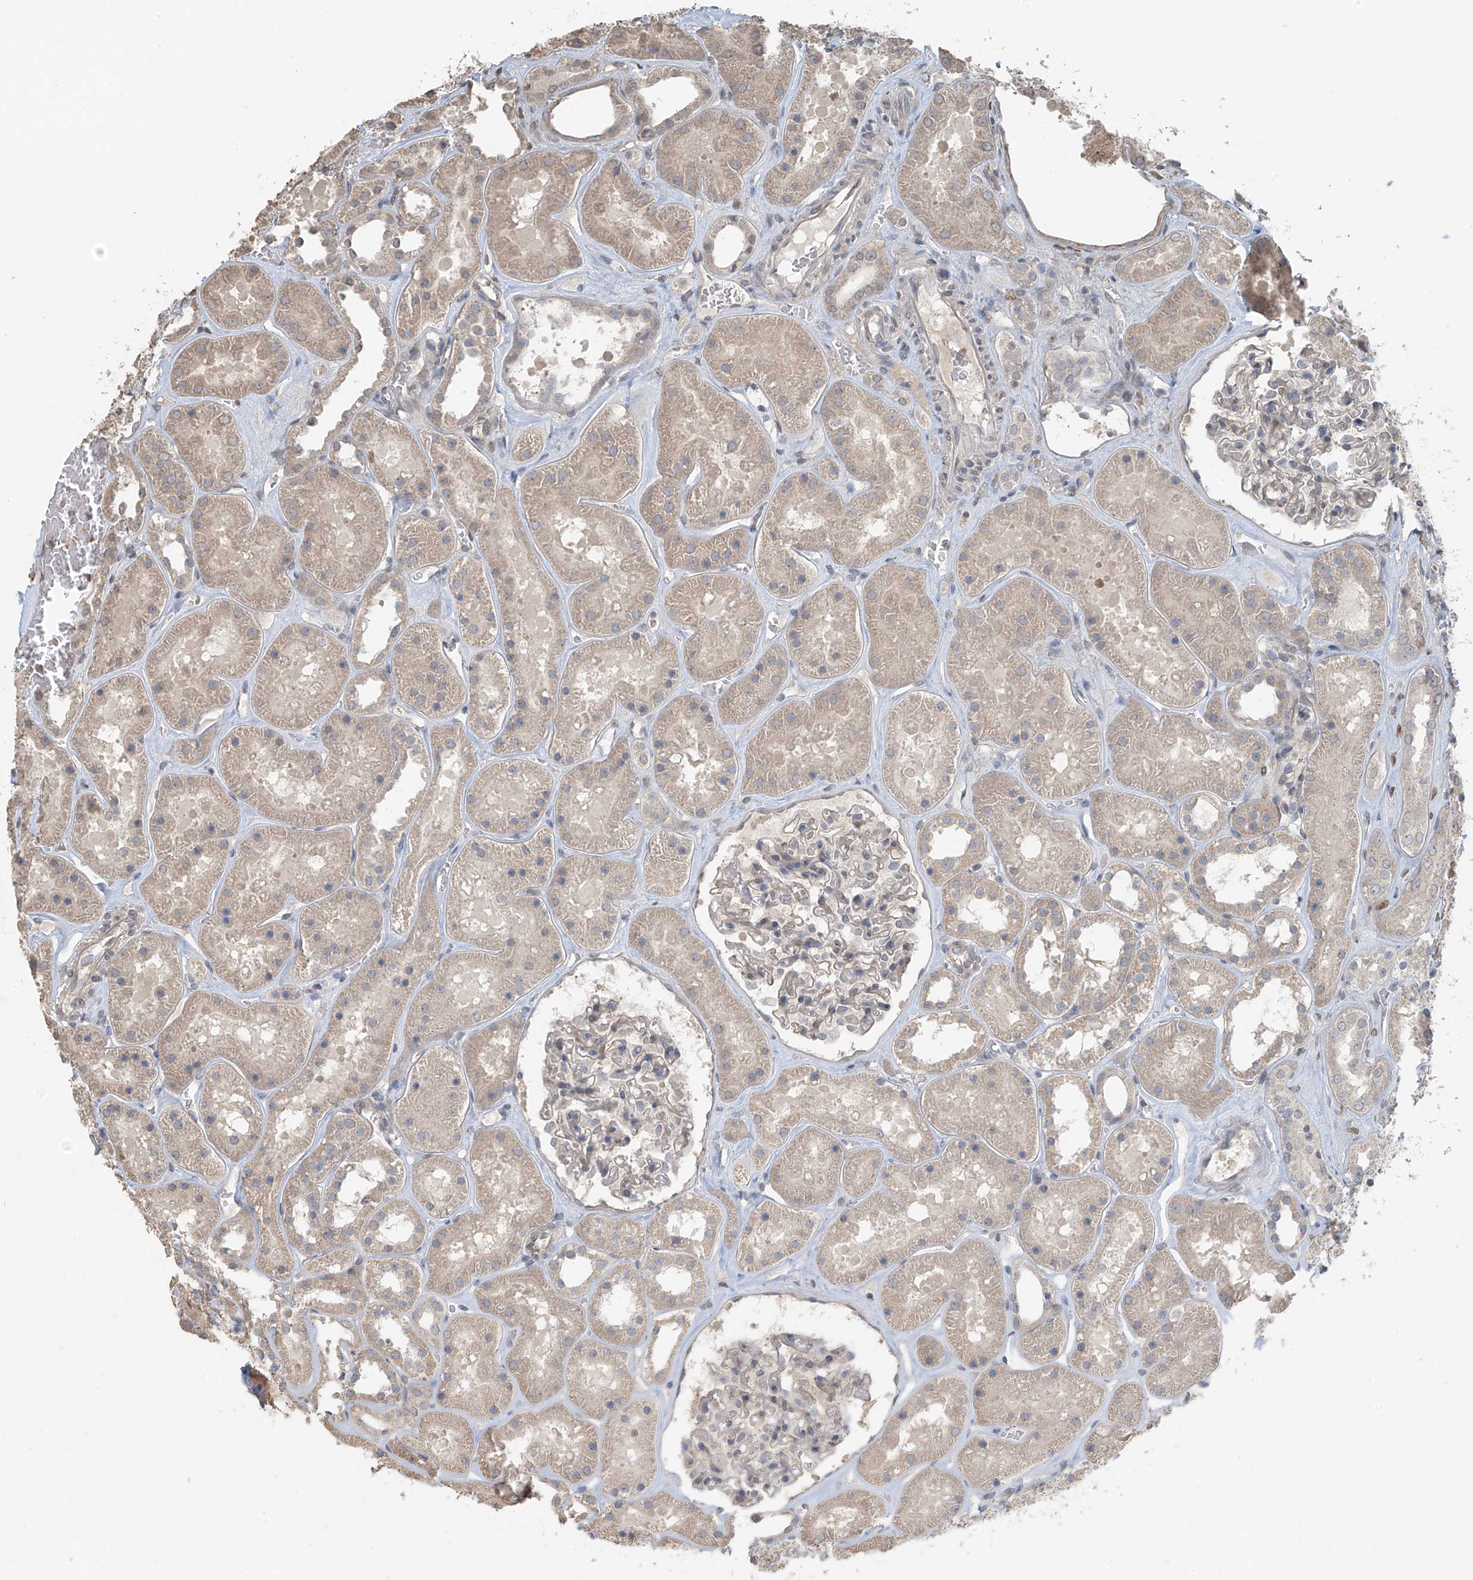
{"staining": {"intensity": "negative", "quantity": "none", "location": "none"}, "tissue": "kidney", "cell_type": "Cells in glomeruli", "image_type": "normal", "snomed": [{"axis": "morphology", "description": "Normal tissue, NOS"}, {"axis": "topography", "description": "Kidney"}], "caption": "The image displays no significant expression in cells in glomeruli of kidney. Brightfield microscopy of immunohistochemistry (IHC) stained with DAB (3,3'-diaminobenzidine) (brown) and hematoxylin (blue), captured at high magnification.", "gene": "HOXA11", "patient": {"sex": "female", "age": 41}}